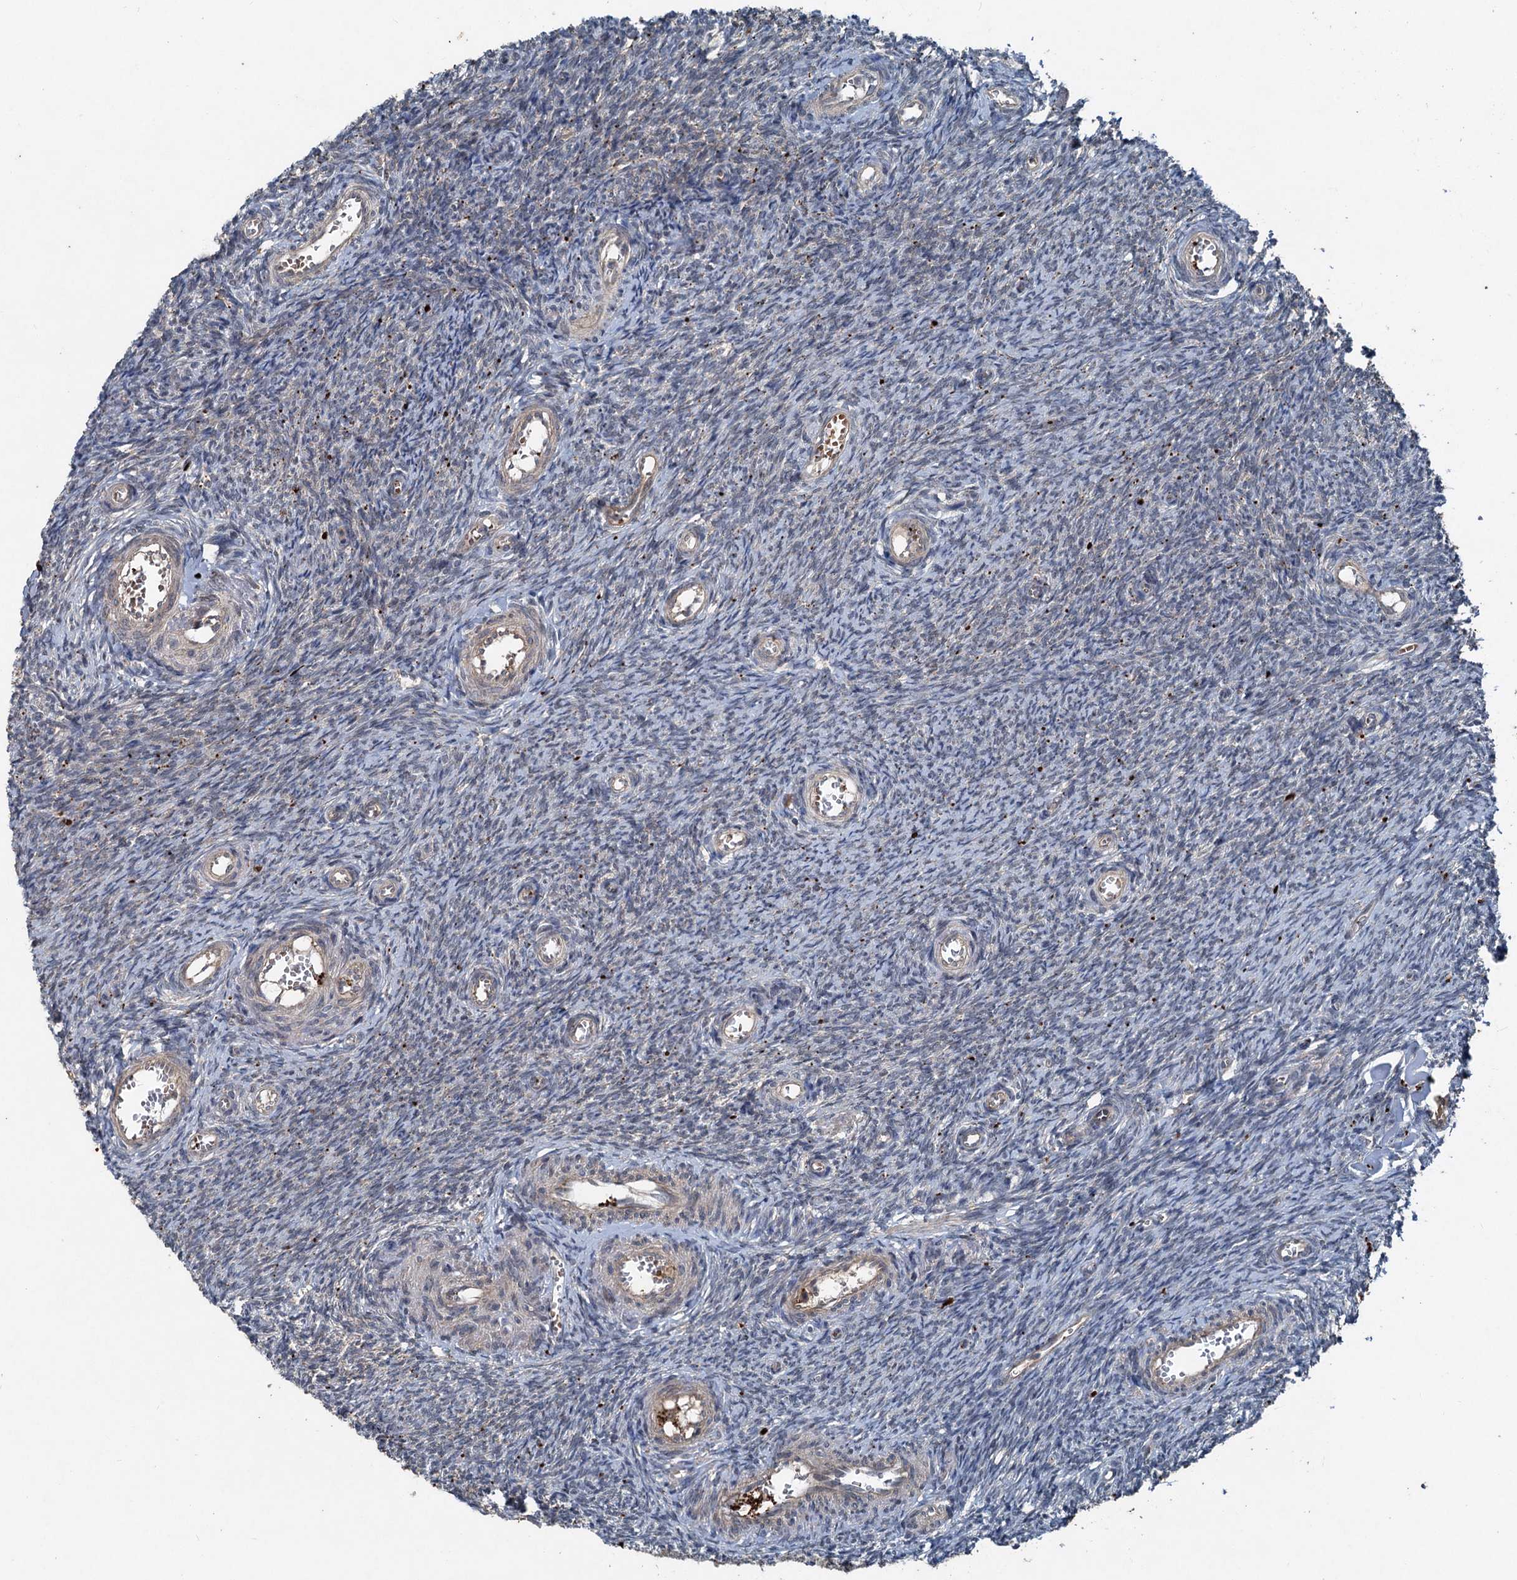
{"staining": {"intensity": "negative", "quantity": "none", "location": "none"}, "tissue": "ovary", "cell_type": "Ovarian stroma cells", "image_type": "normal", "snomed": [{"axis": "morphology", "description": "Normal tissue, NOS"}, {"axis": "topography", "description": "Ovary"}], "caption": "DAB (3,3'-diaminobenzidine) immunohistochemical staining of normal ovary shows no significant staining in ovarian stroma cells. (Brightfield microscopy of DAB (3,3'-diaminobenzidine) immunohistochemistry (IHC) at high magnification).", "gene": "N4BP2L2", "patient": {"sex": "female", "age": 44}}